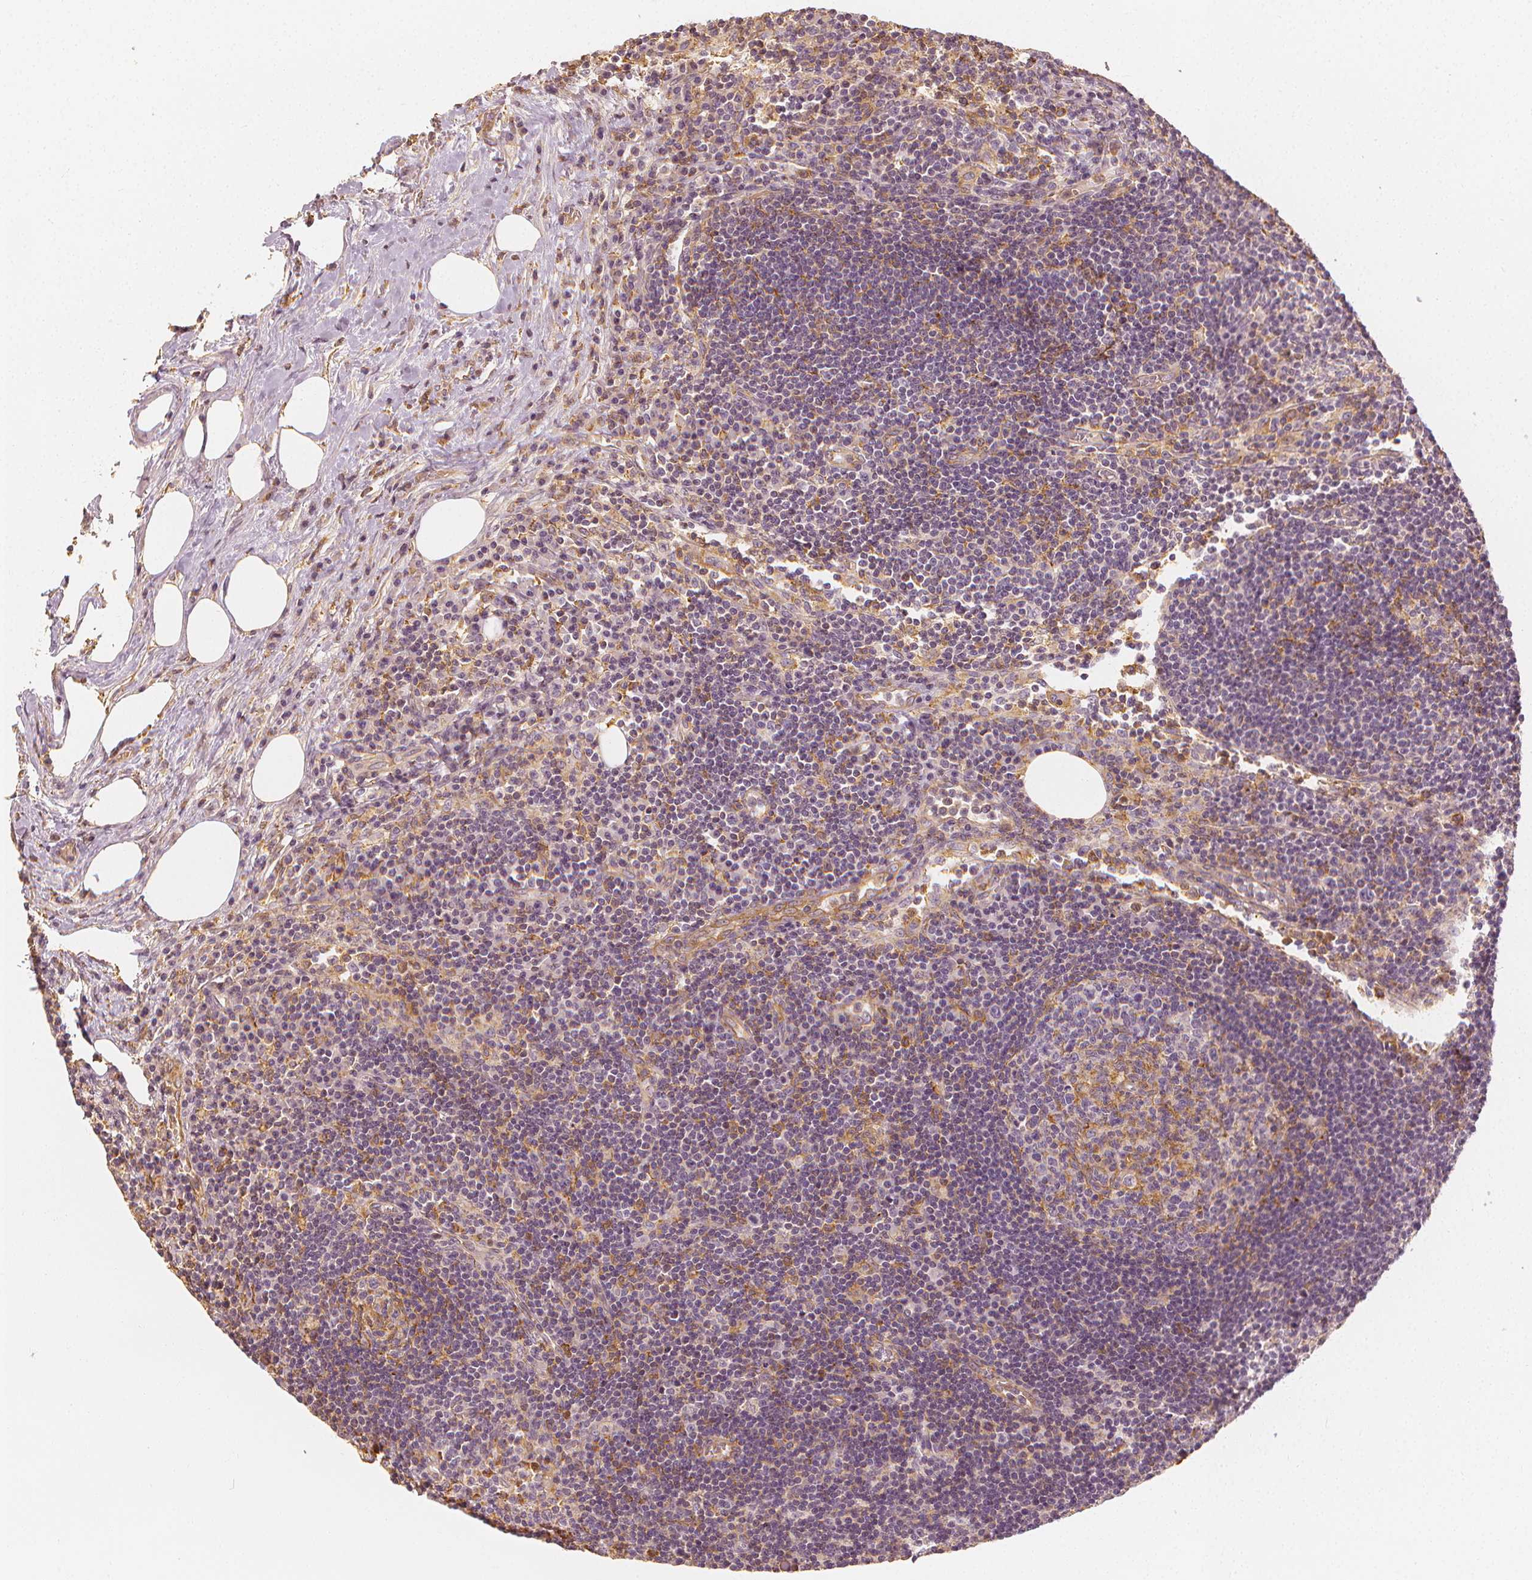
{"staining": {"intensity": "moderate", "quantity": "<25%", "location": "cytoplasmic/membranous"}, "tissue": "lymph node", "cell_type": "Germinal center cells", "image_type": "normal", "snomed": [{"axis": "morphology", "description": "Normal tissue, NOS"}, {"axis": "topography", "description": "Lymph node"}], "caption": "Immunohistochemical staining of normal lymph node demonstrates low levels of moderate cytoplasmic/membranous positivity in about <25% of germinal center cells. Immunohistochemistry stains the protein of interest in brown and the nuclei are stained blue.", "gene": "ARHGAP26", "patient": {"sex": "male", "age": 67}}